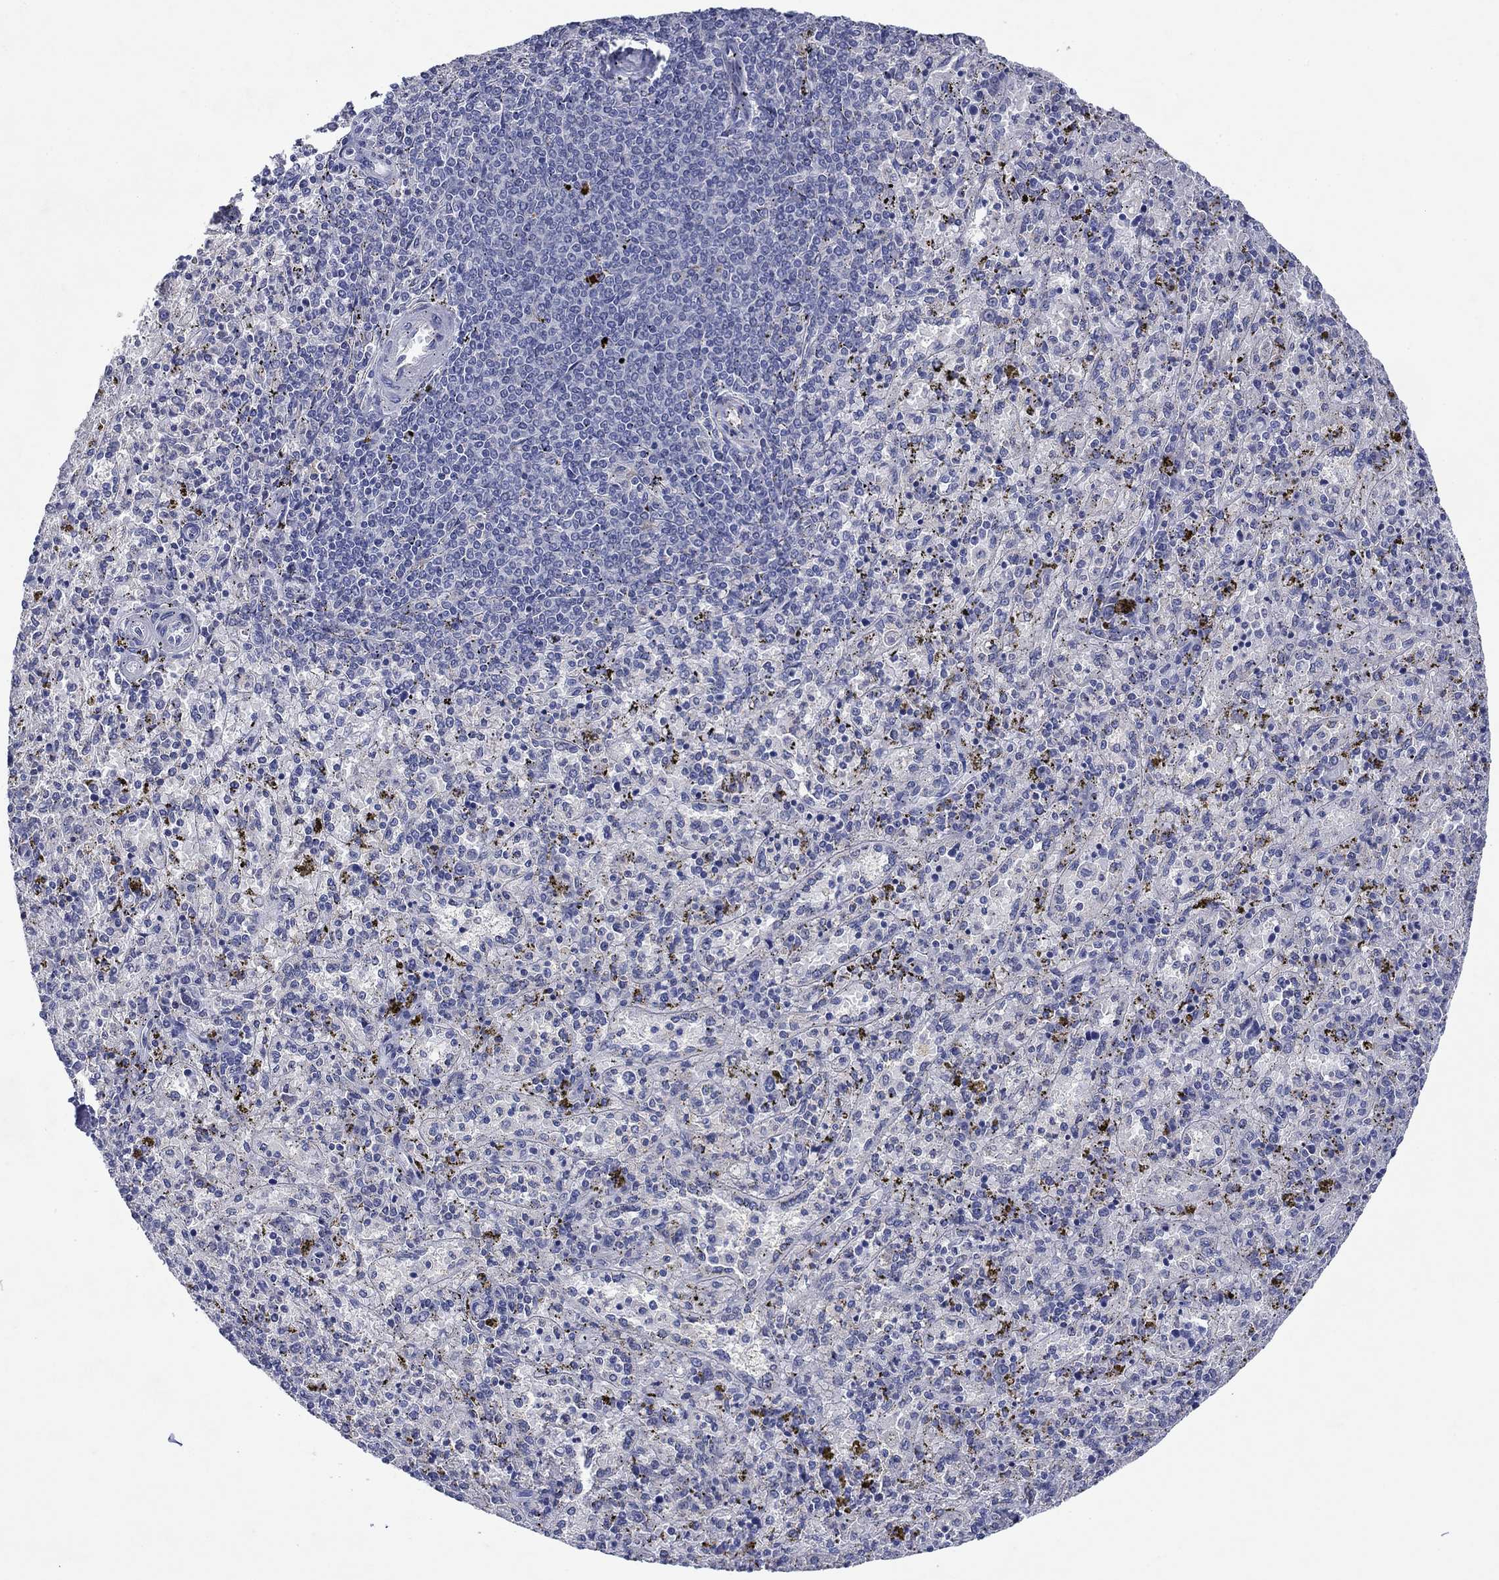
{"staining": {"intensity": "negative", "quantity": "none", "location": "none"}, "tissue": "spleen", "cell_type": "Cells in red pulp", "image_type": "normal", "snomed": [{"axis": "morphology", "description": "Normal tissue, NOS"}, {"axis": "topography", "description": "Spleen"}], "caption": "Spleen stained for a protein using IHC shows no positivity cells in red pulp.", "gene": "HDC", "patient": {"sex": "female", "age": 50}}